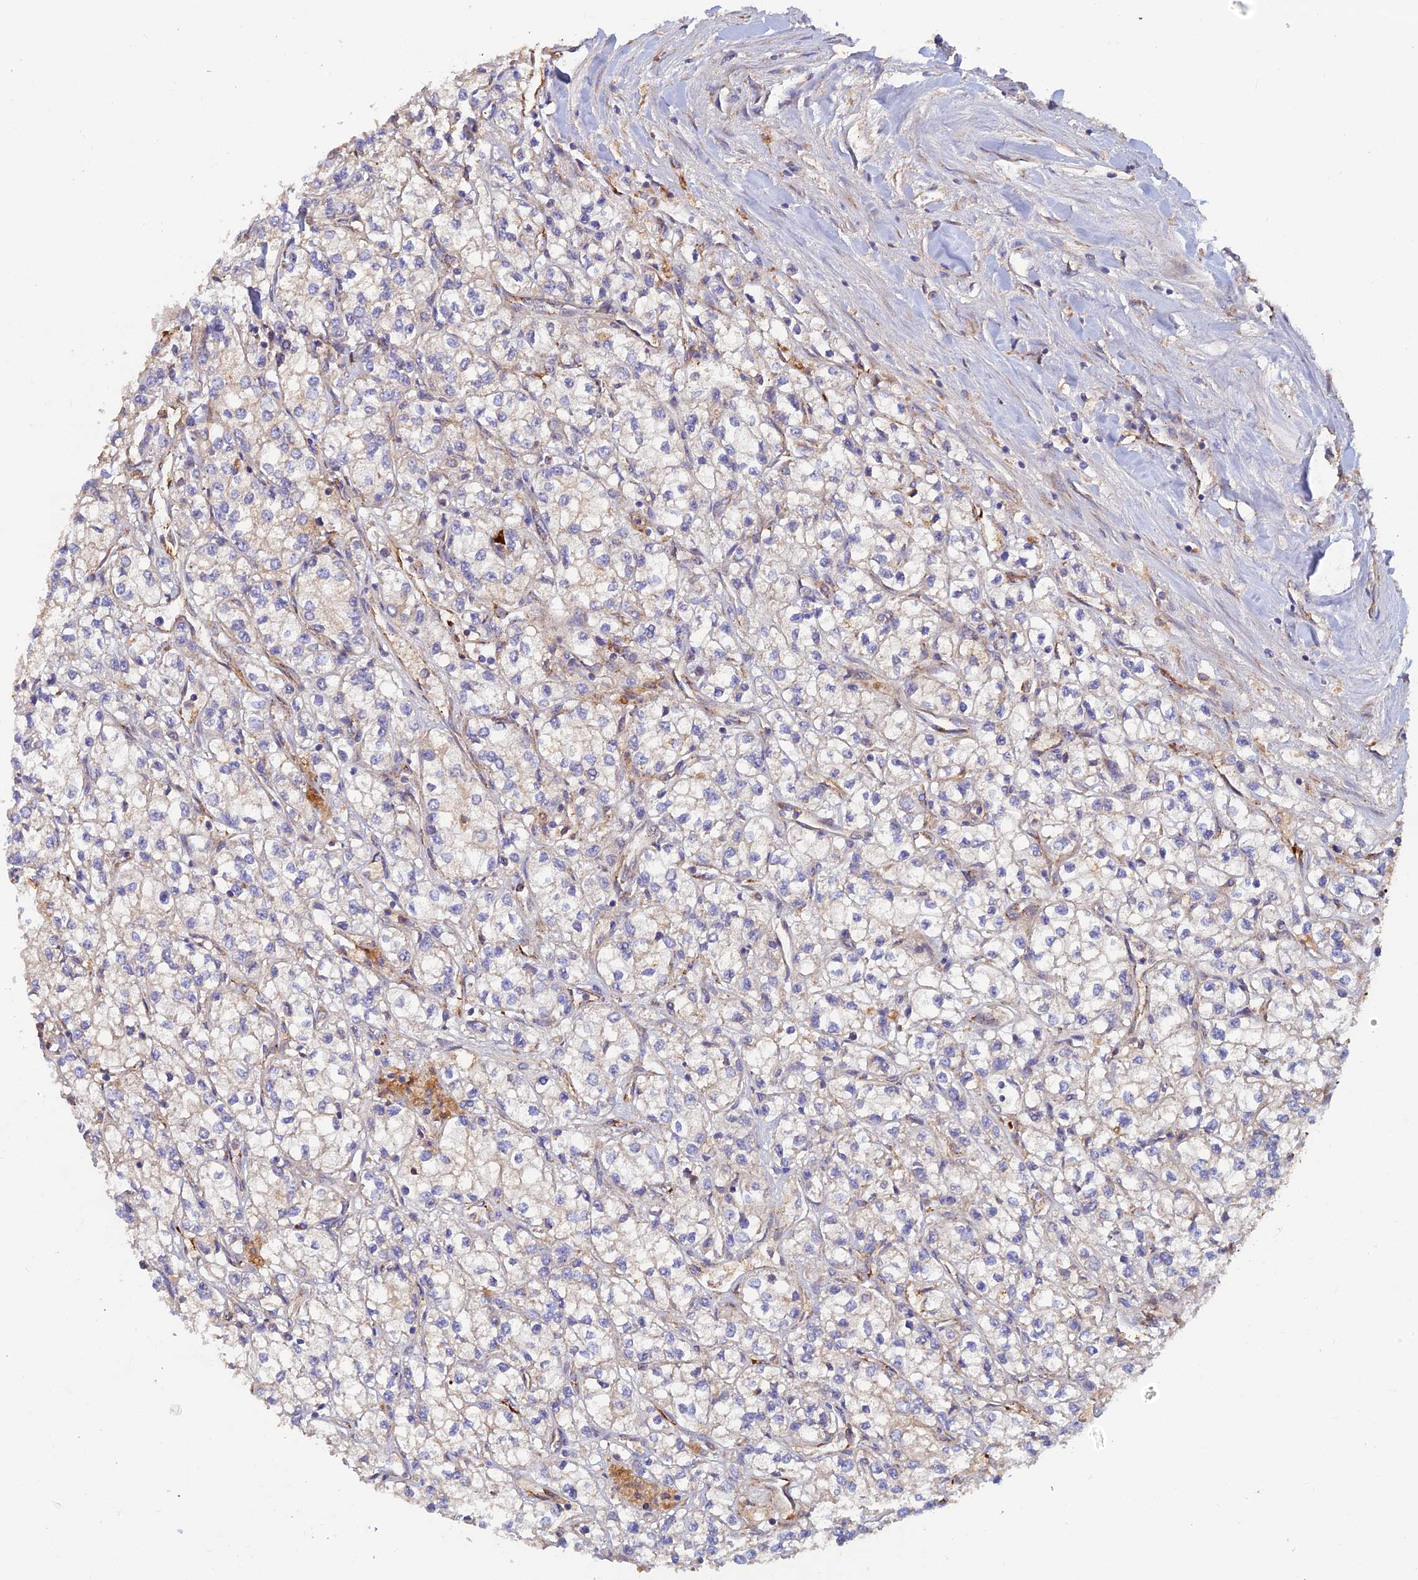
{"staining": {"intensity": "negative", "quantity": "none", "location": "none"}, "tissue": "renal cancer", "cell_type": "Tumor cells", "image_type": "cancer", "snomed": [{"axis": "morphology", "description": "Adenocarcinoma, NOS"}, {"axis": "topography", "description": "Kidney"}], "caption": "Tumor cells are negative for protein expression in human renal cancer.", "gene": "GMCL1", "patient": {"sex": "male", "age": 80}}